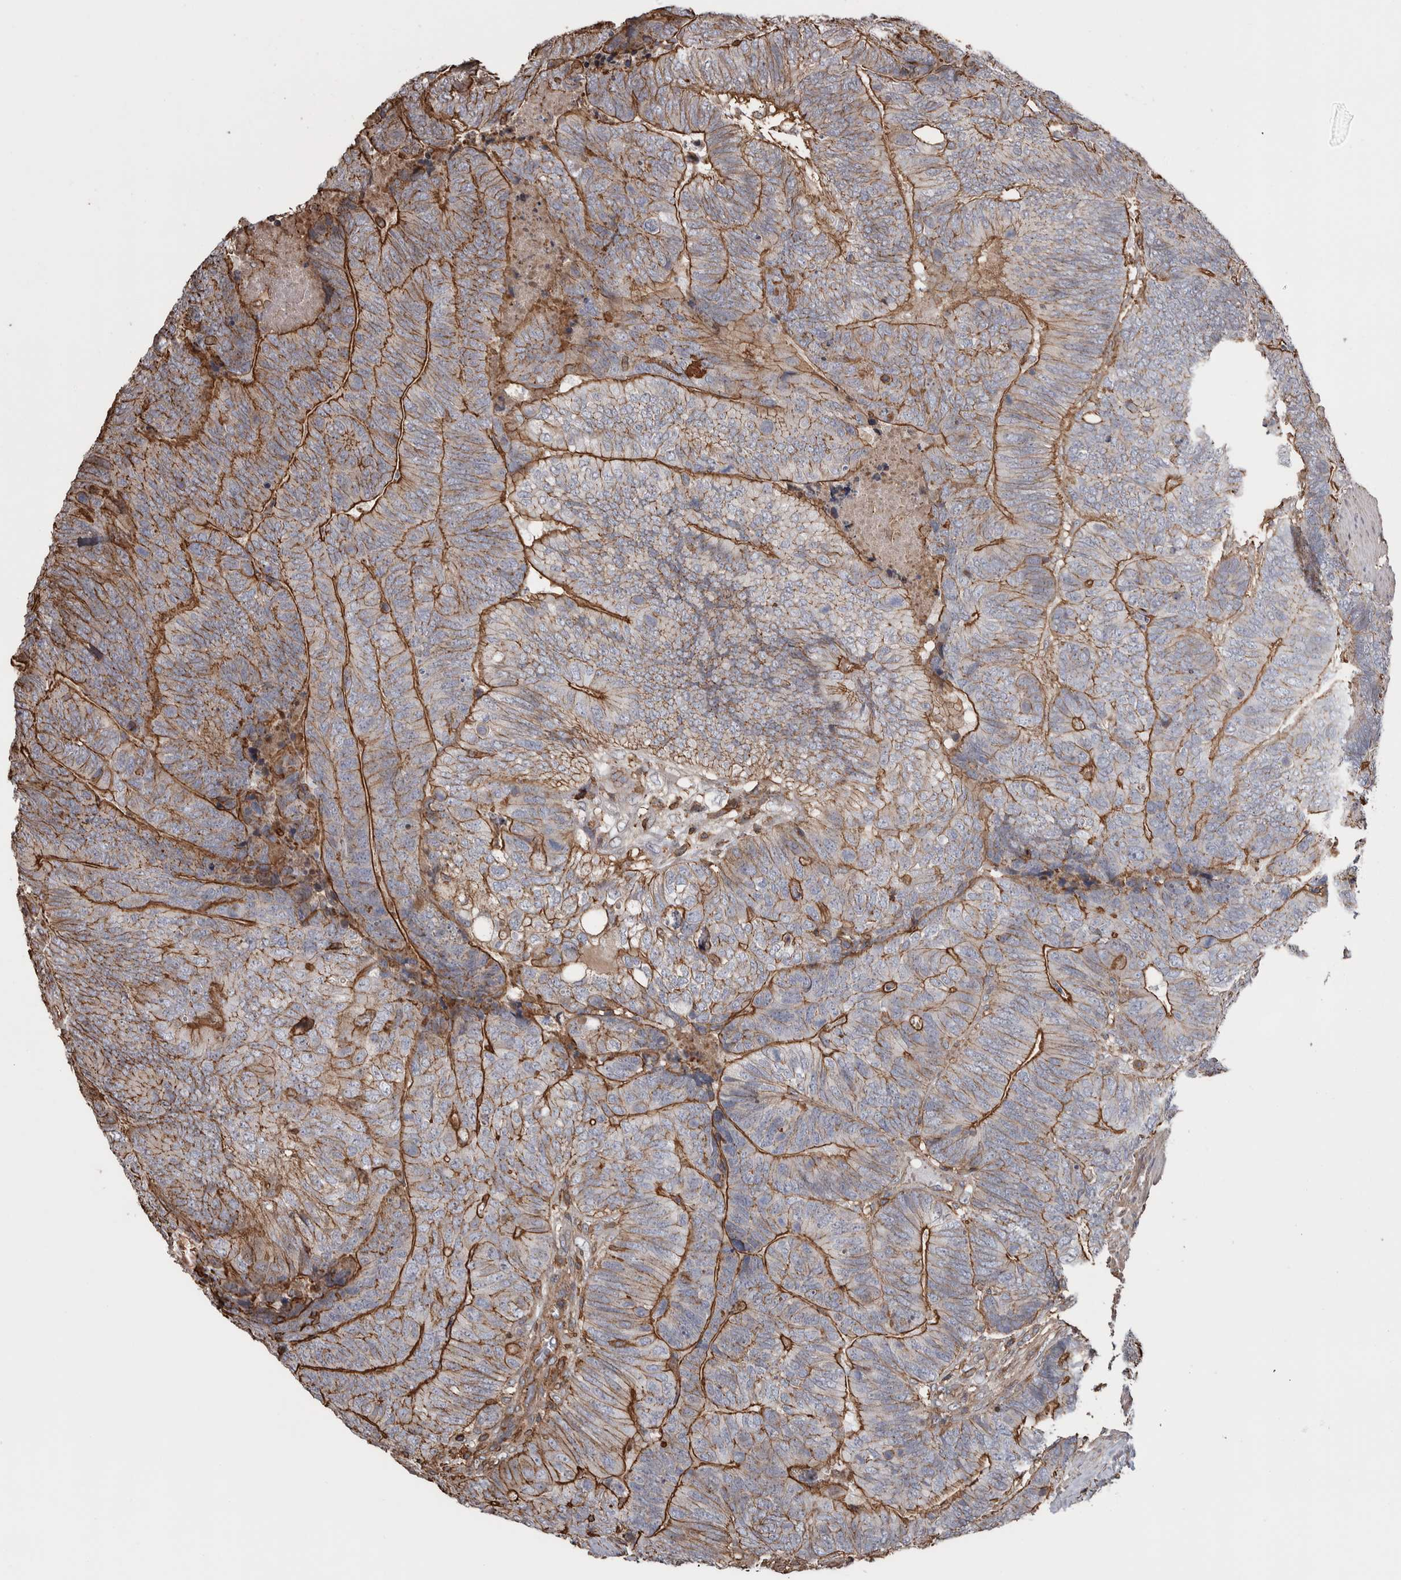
{"staining": {"intensity": "moderate", "quantity": ">75%", "location": "cytoplasmic/membranous"}, "tissue": "colorectal cancer", "cell_type": "Tumor cells", "image_type": "cancer", "snomed": [{"axis": "morphology", "description": "Adenocarcinoma, NOS"}, {"axis": "topography", "description": "Colon"}], "caption": "A brown stain shows moderate cytoplasmic/membranous staining of a protein in human colorectal cancer tumor cells.", "gene": "ENPP2", "patient": {"sex": "female", "age": 67}}